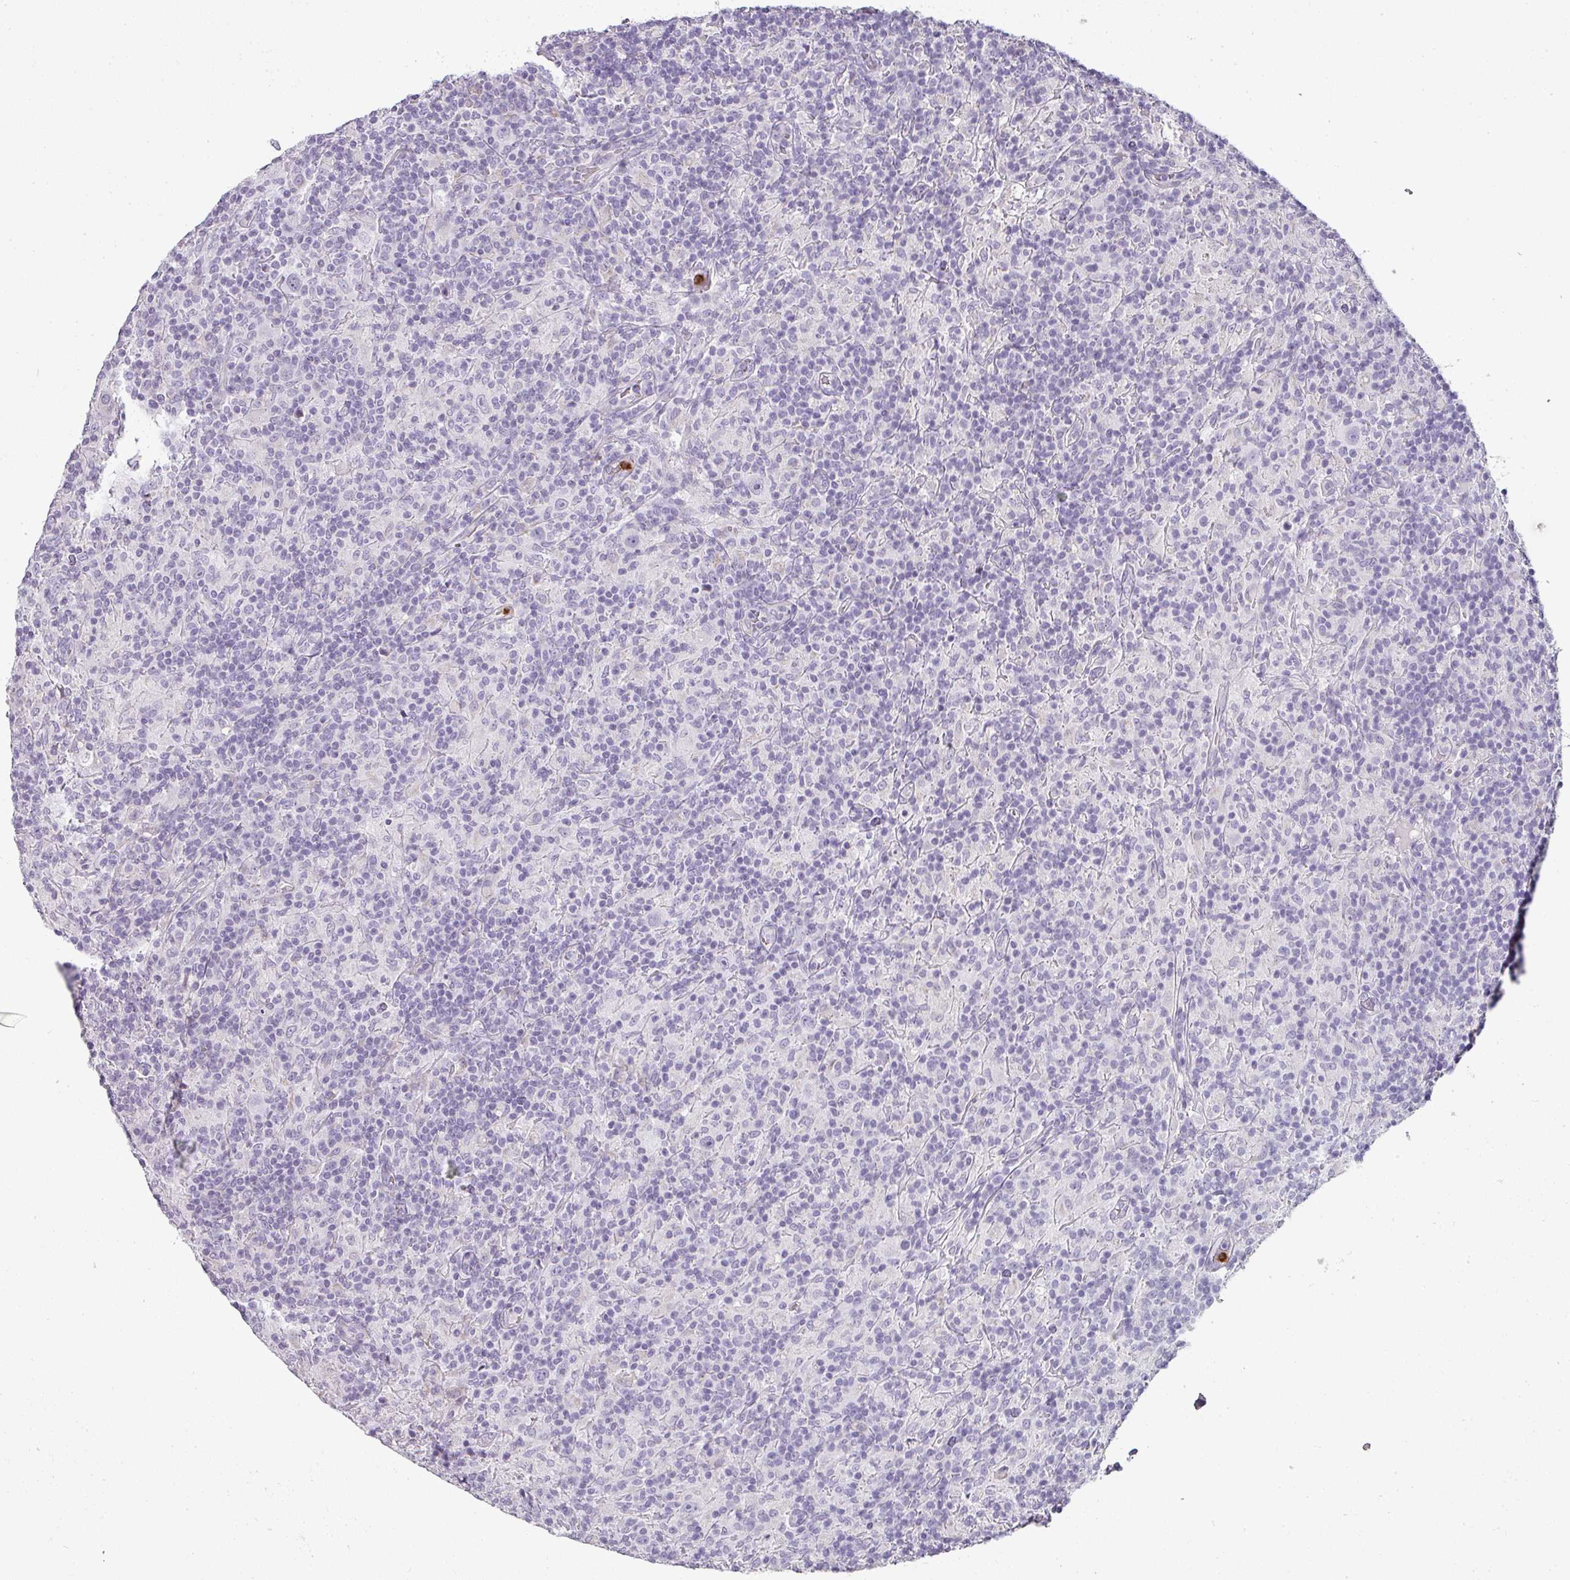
{"staining": {"intensity": "negative", "quantity": "none", "location": "none"}, "tissue": "lymphoma", "cell_type": "Tumor cells", "image_type": "cancer", "snomed": [{"axis": "morphology", "description": "Hodgkin's disease, NOS"}, {"axis": "topography", "description": "Lymph node"}], "caption": "There is no significant positivity in tumor cells of Hodgkin's disease. Brightfield microscopy of immunohistochemistry (IHC) stained with DAB (brown) and hematoxylin (blue), captured at high magnification.", "gene": "CAMP", "patient": {"sex": "male", "age": 70}}